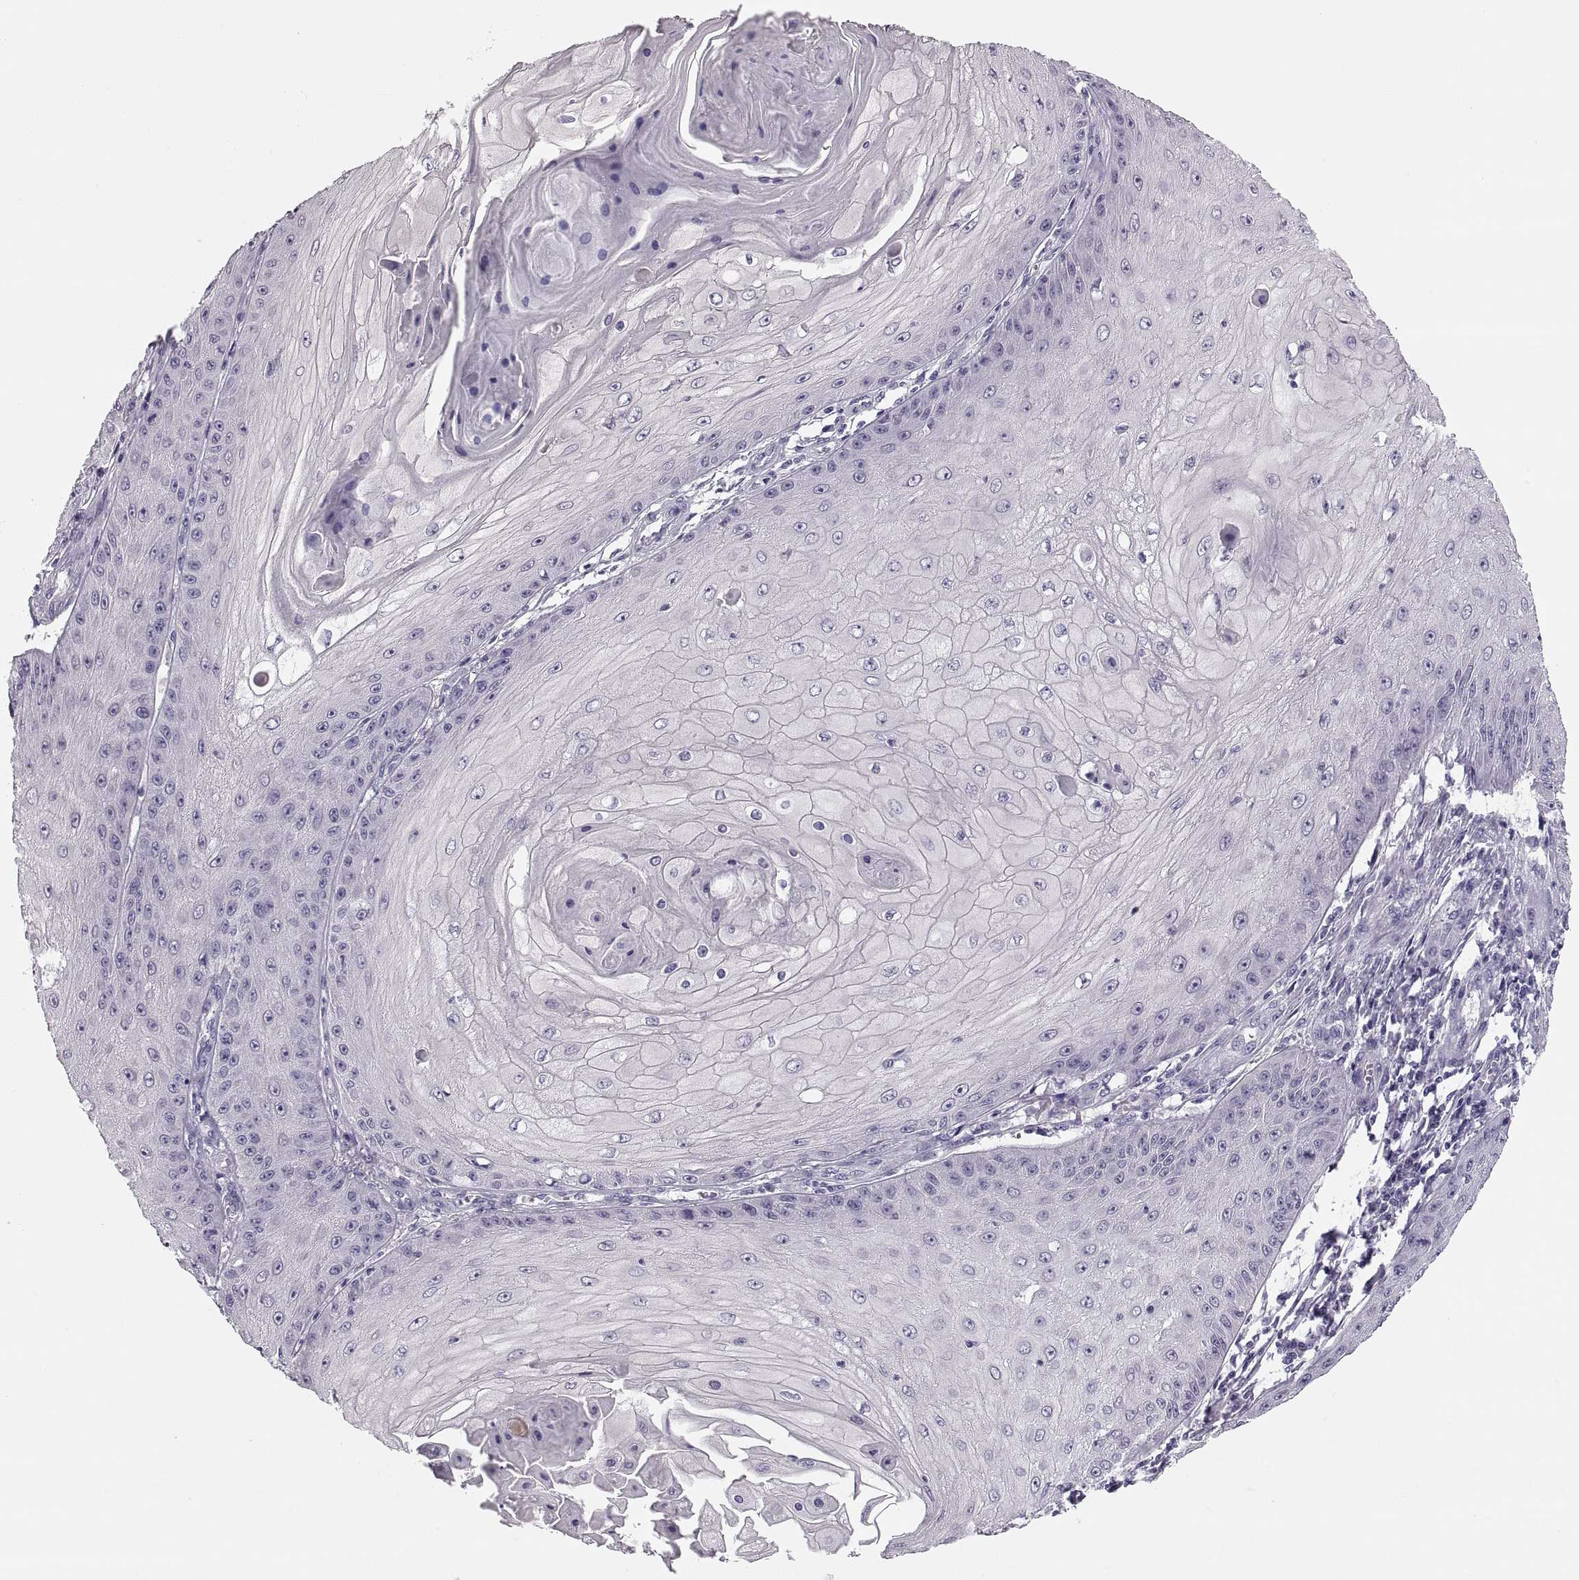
{"staining": {"intensity": "negative", "quantity": "none", "location": "none"}, "tissue": "skin cancer", "cell_type": "Tumor cells", "image_type": "cancer", "snomed": [{"axis": "morphology", "description": "Squamous cell carcinoma, NOS"}, {"axis": "topography", "description": "Skin"}], "caption": "IHC image of neoplastic tissue: squamous cell carcinoma (skin) stained with DAB displays no significant protein expression in tumor cells.", "gene": "ADH6", "patient": {"sex": "male", "age": 70}}